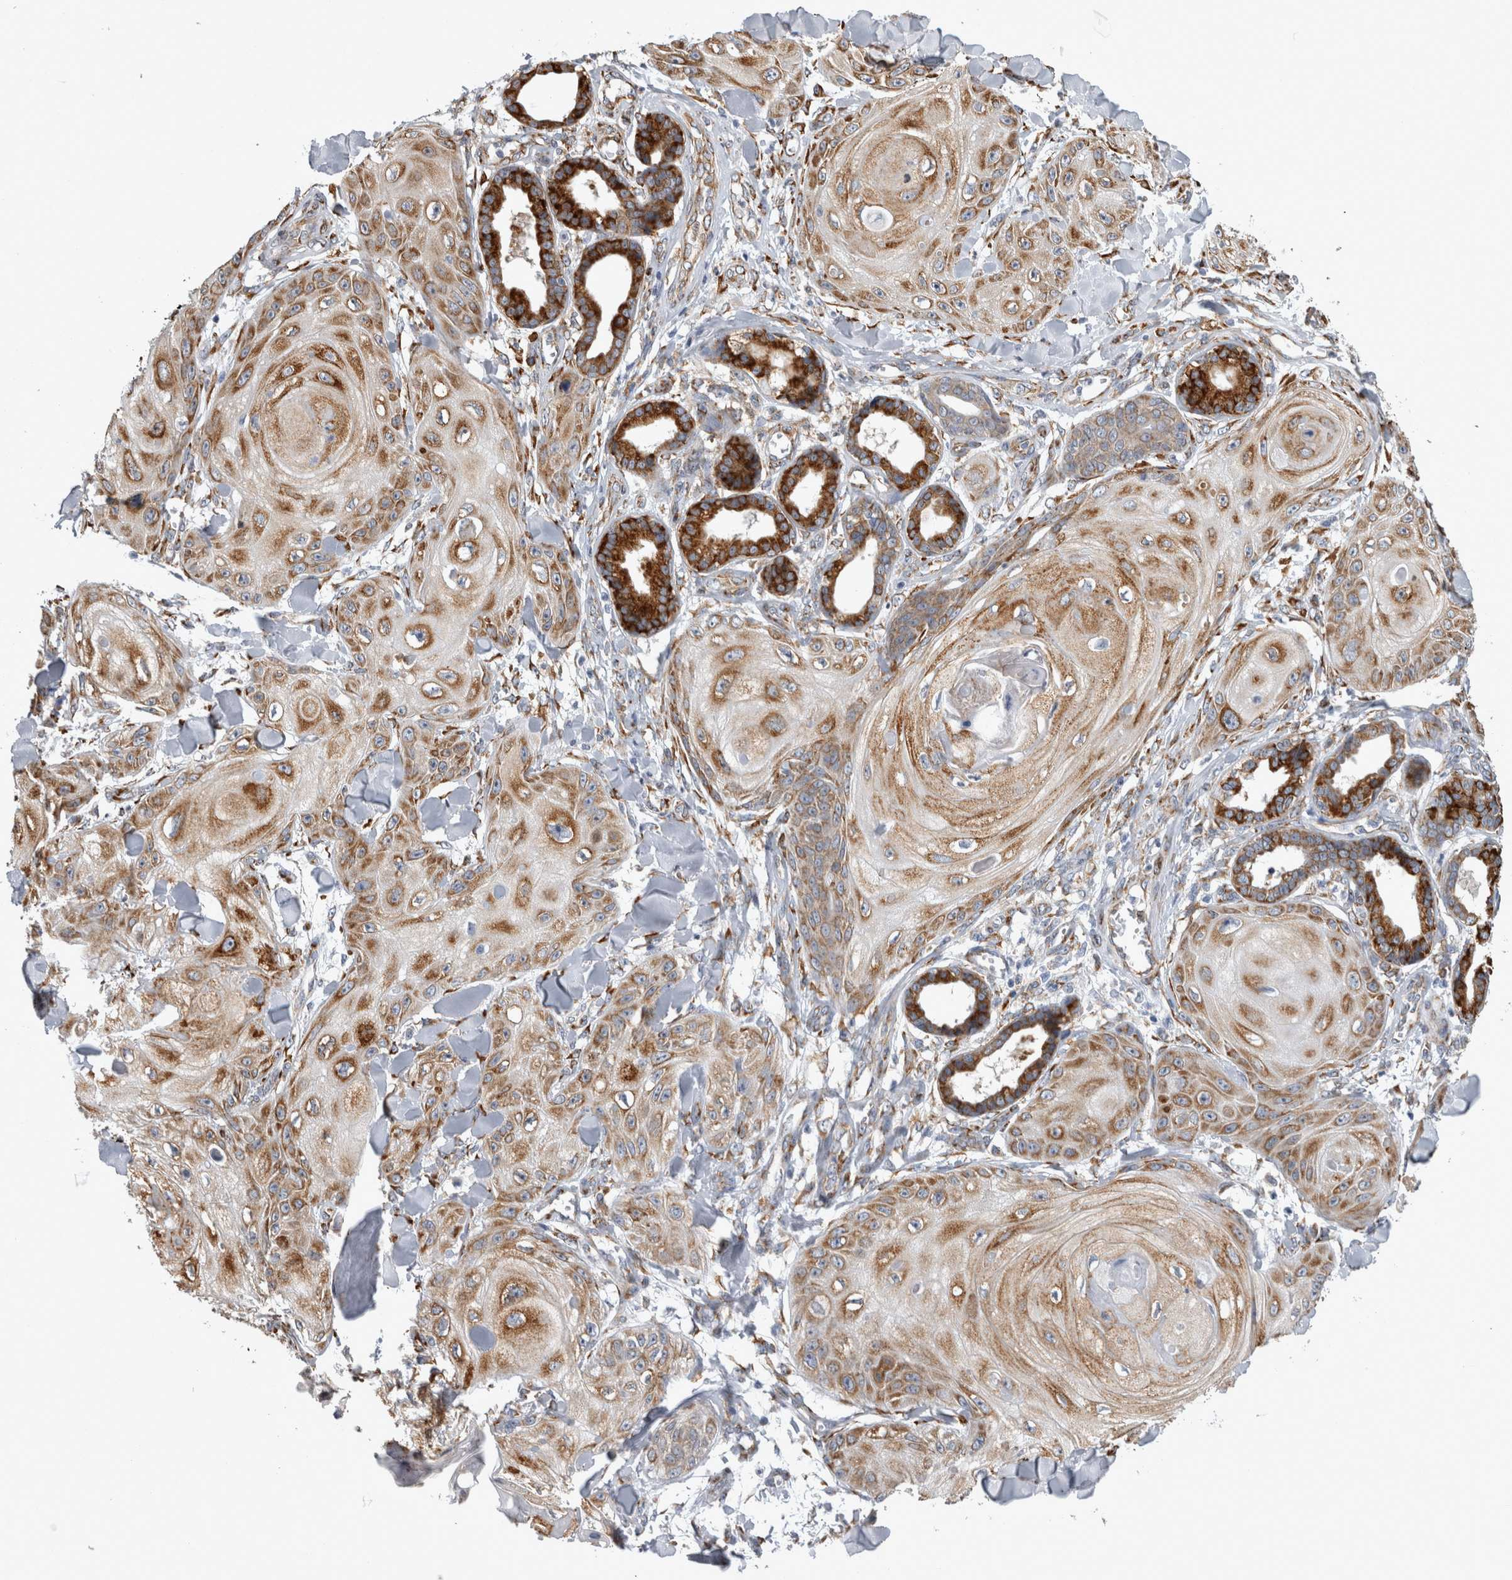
{"staining": {"intensity": "moderate", "quantity": ">75%", "location": "cytoplasmic/membranous"}, "tissue": "skin cancer", "cell_type": "Tumor cells", "image_type": "cancer", "snomed": [{"axis": "morphology", "description": "Squamous cell carcinoma, NOS"}, {"axis": "topography", "description": "Skin"}], "caption": "Skin cancer was stained to show a protein in brown. There is medium levels of moderate cytoplasmic/membranous expression in approximately >75% of tumor cells.", "gene": "FHIP2B", "patient": {"sex": "male", "age": 74}}